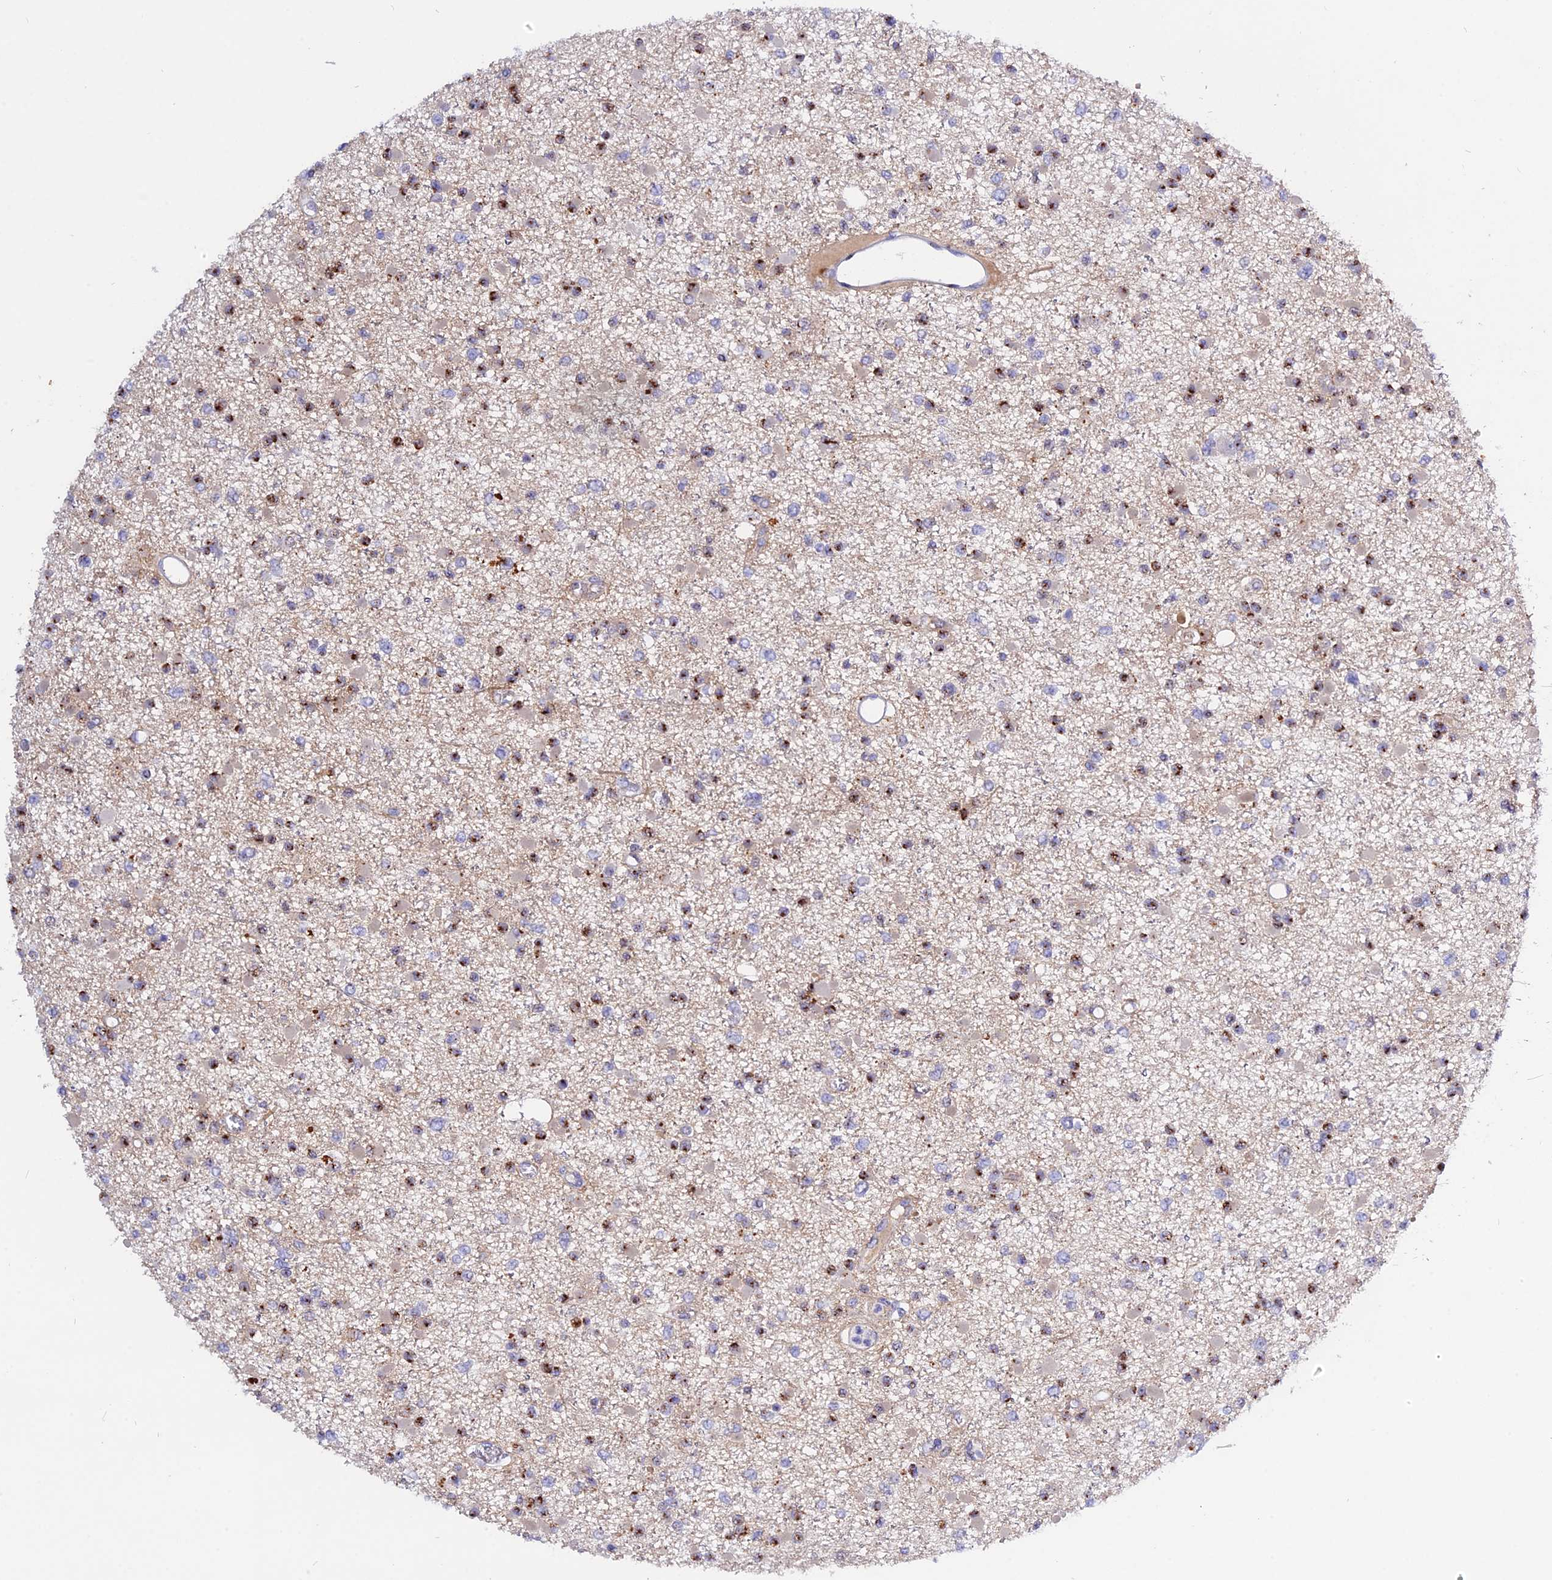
{"staining": {"intensity": "moderate", "quantity": "25%-75%", "location": "cytoplasmic/membranous"}, "tissue": "glioma", "cell_type": "Tumor cells", "image_type": "cancer", "snomed": [{"axis": "morphology", "description": "Glioma, malignant, Low grade"}, {"axis": "topography", "description": "Brain"}], "caption": "About 25%-75% of tumor cells in human glioma show moderate cytoplasmic/membranous protein positivity as visualized by brown immunohistochemical staining.", "gene": "GK5", "patient": {"sex": "female", "age": 22}}